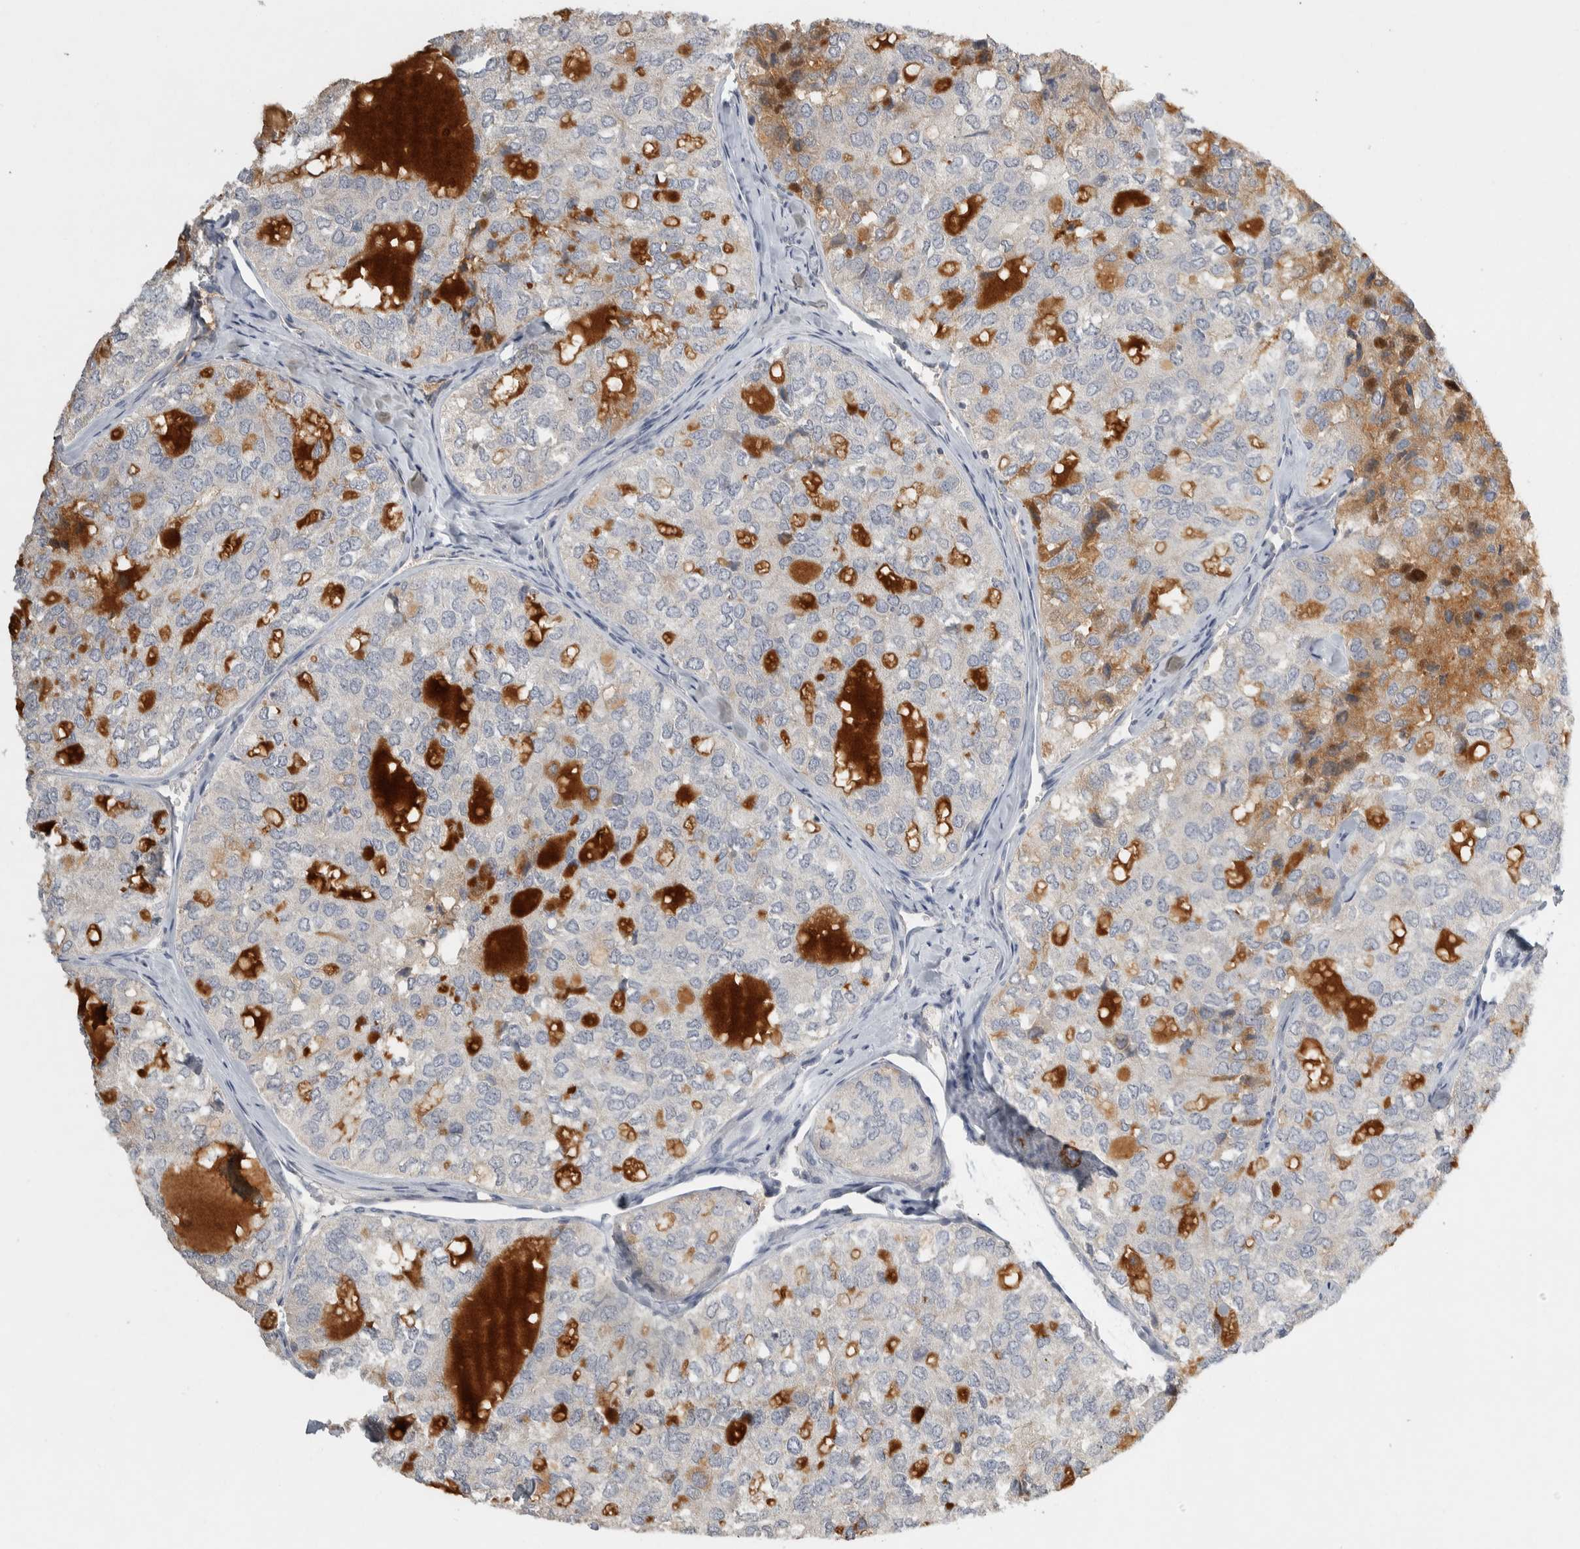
{"staining": {"intensity": "weak", "quantity": "<25%", "location": "cytoplasmic/membranous"}, "tissue": "thyroid cancer", "cell_type": "Tumor cells", "image_type": "cancer", "snomed": [{"axis": "morphology", "description": "Follicular adenoma carcinoma, NOS"}, {"axis": "topography", "description": "Thyroid gland"}], "caption": "The immunohistochemistry (IHC) histopathology image has no significant staining in tumor cells of thyroid cancer tissue. (DAB (3,3'-diaminobenzidine) immunohistochemistry visualized using brightfield microscopy, high magnification).", "gene": "EIF3H", "patient": {"sex": "male", "age": 75}}